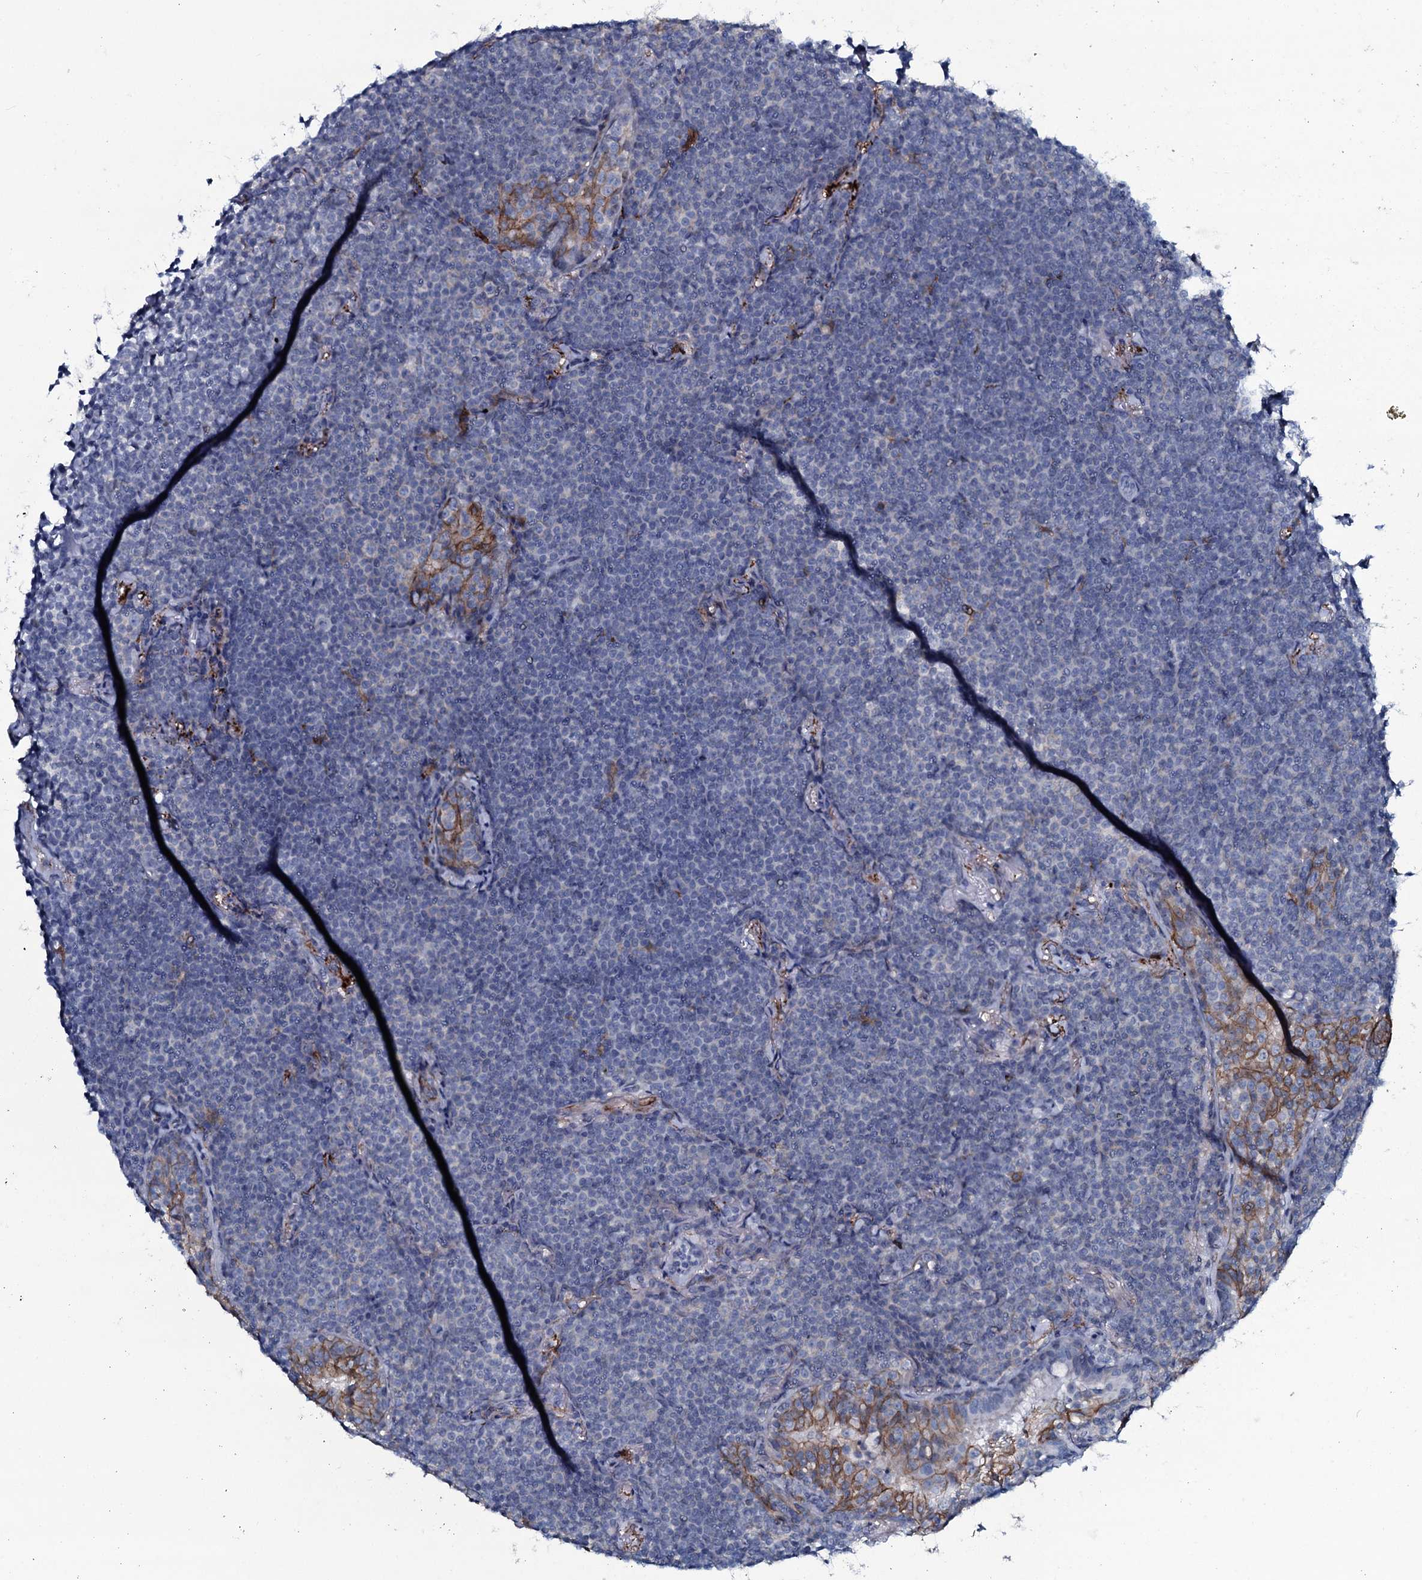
{"staining": {"intensity": "negative", "quantity": "none", "location": "none"}, "tissue": "lymphoma", "cell_type": "Tumor cells", "image_type": "cancer", "snomed": [{"axis": "morphology", "description": "Malignant lymphoma, non-Hodgkin's type, Low grade"}, {"axis": "topography", "description": "Lung"}], "caption": "Tumor cells are negative for protein expression in human low-grade malignant lymphoma, non-Hodgkin's type.", "gene": "SLC4A7", "patient": {"sex": "female", "age": 71}}